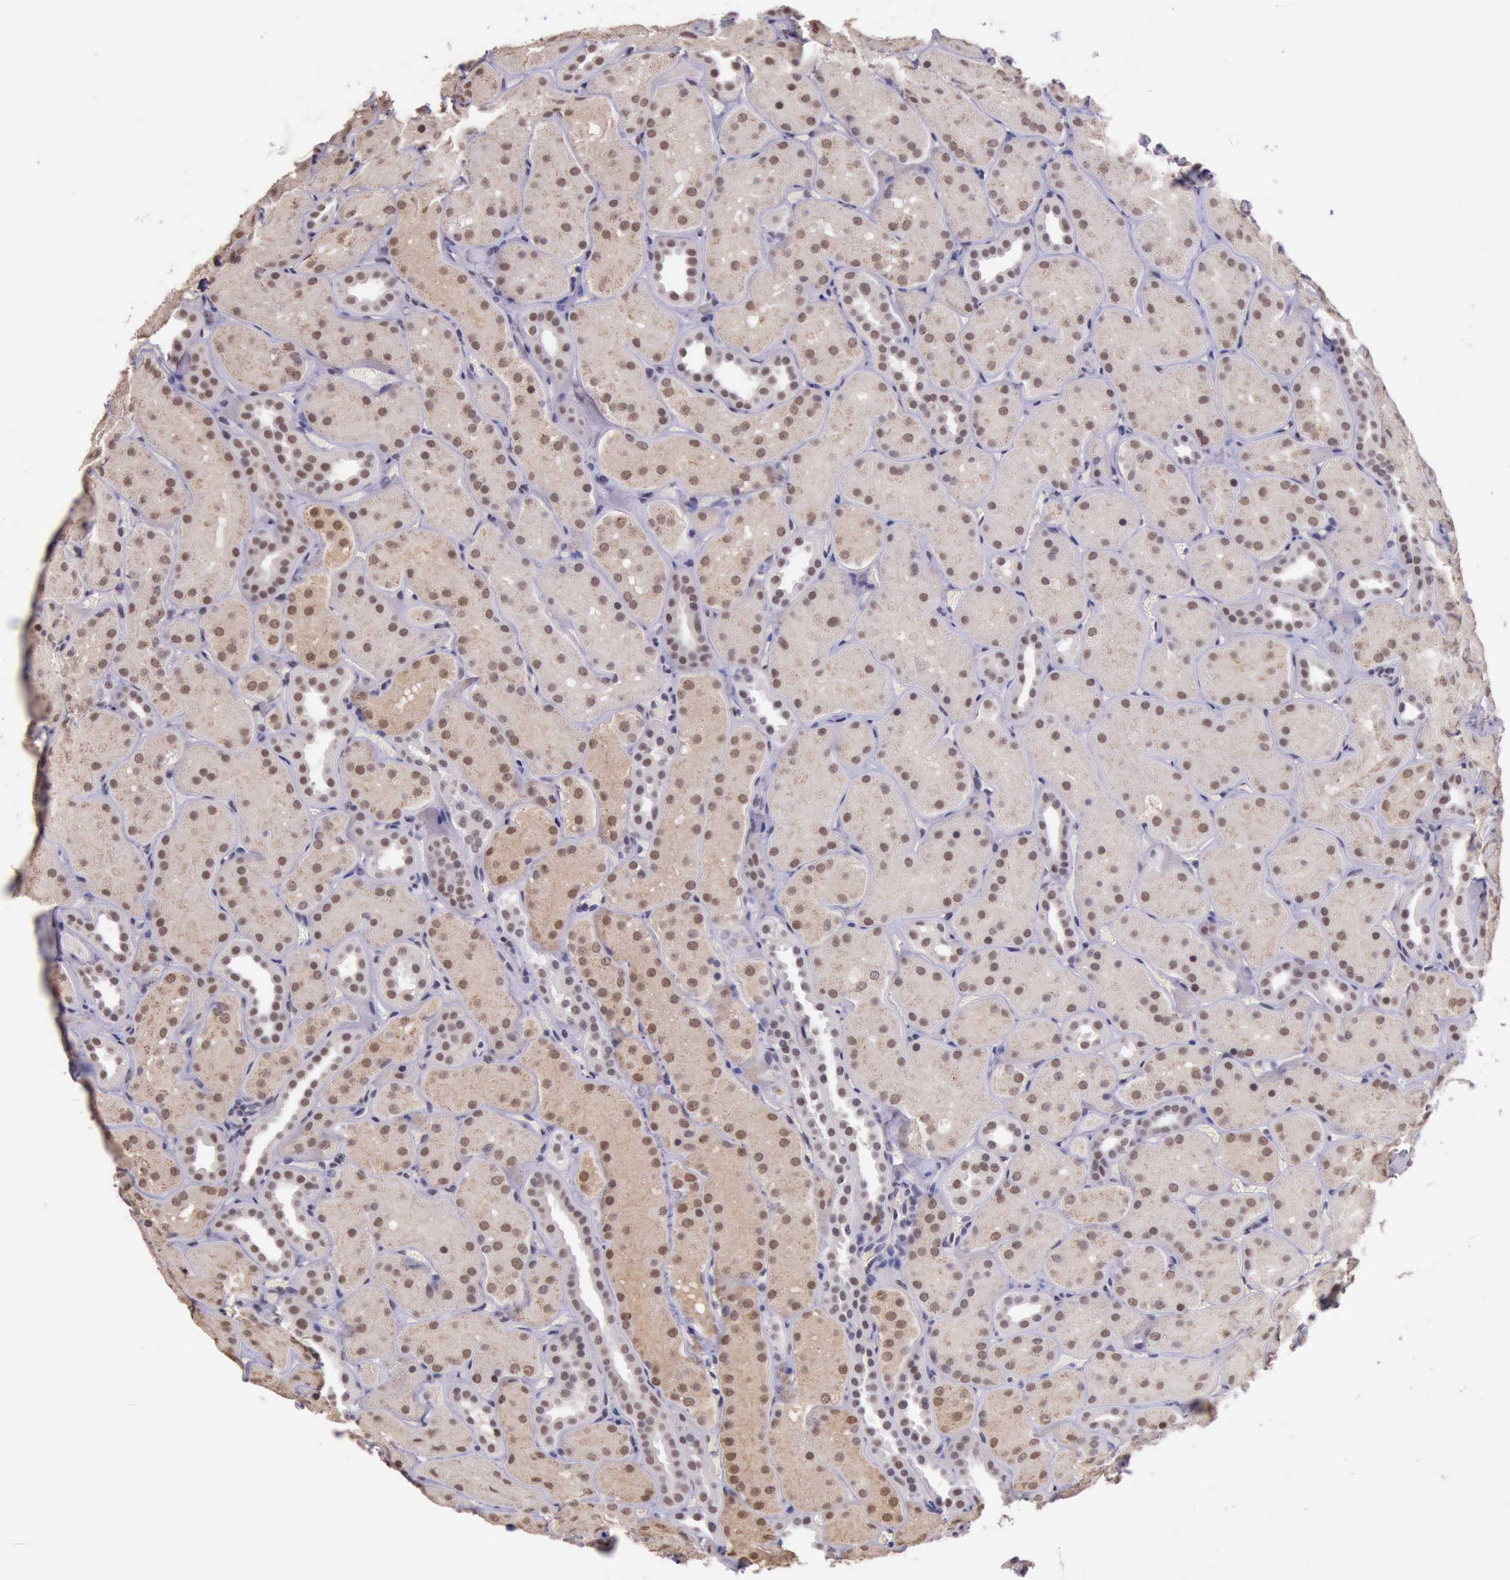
{"staining": {"intensity": "moderate", "quantity": ">75%", "location": "nuclear"}, "tissue": "kidney", "cell_type": "Cells in glomeruli", "image_type": "normal", "snomed": [{"axis": "morphology", "description": "Normal tissue, NOS"}, {"axis": "topography", "description": "Kidney"}], "caption": "A photomicrograph of kidney stained for a protein exhibits moderate nuclear brown staining in cells in glomeruli.", "gene": "PRPF39", "patient": {"sex": "male", "age": 28}}